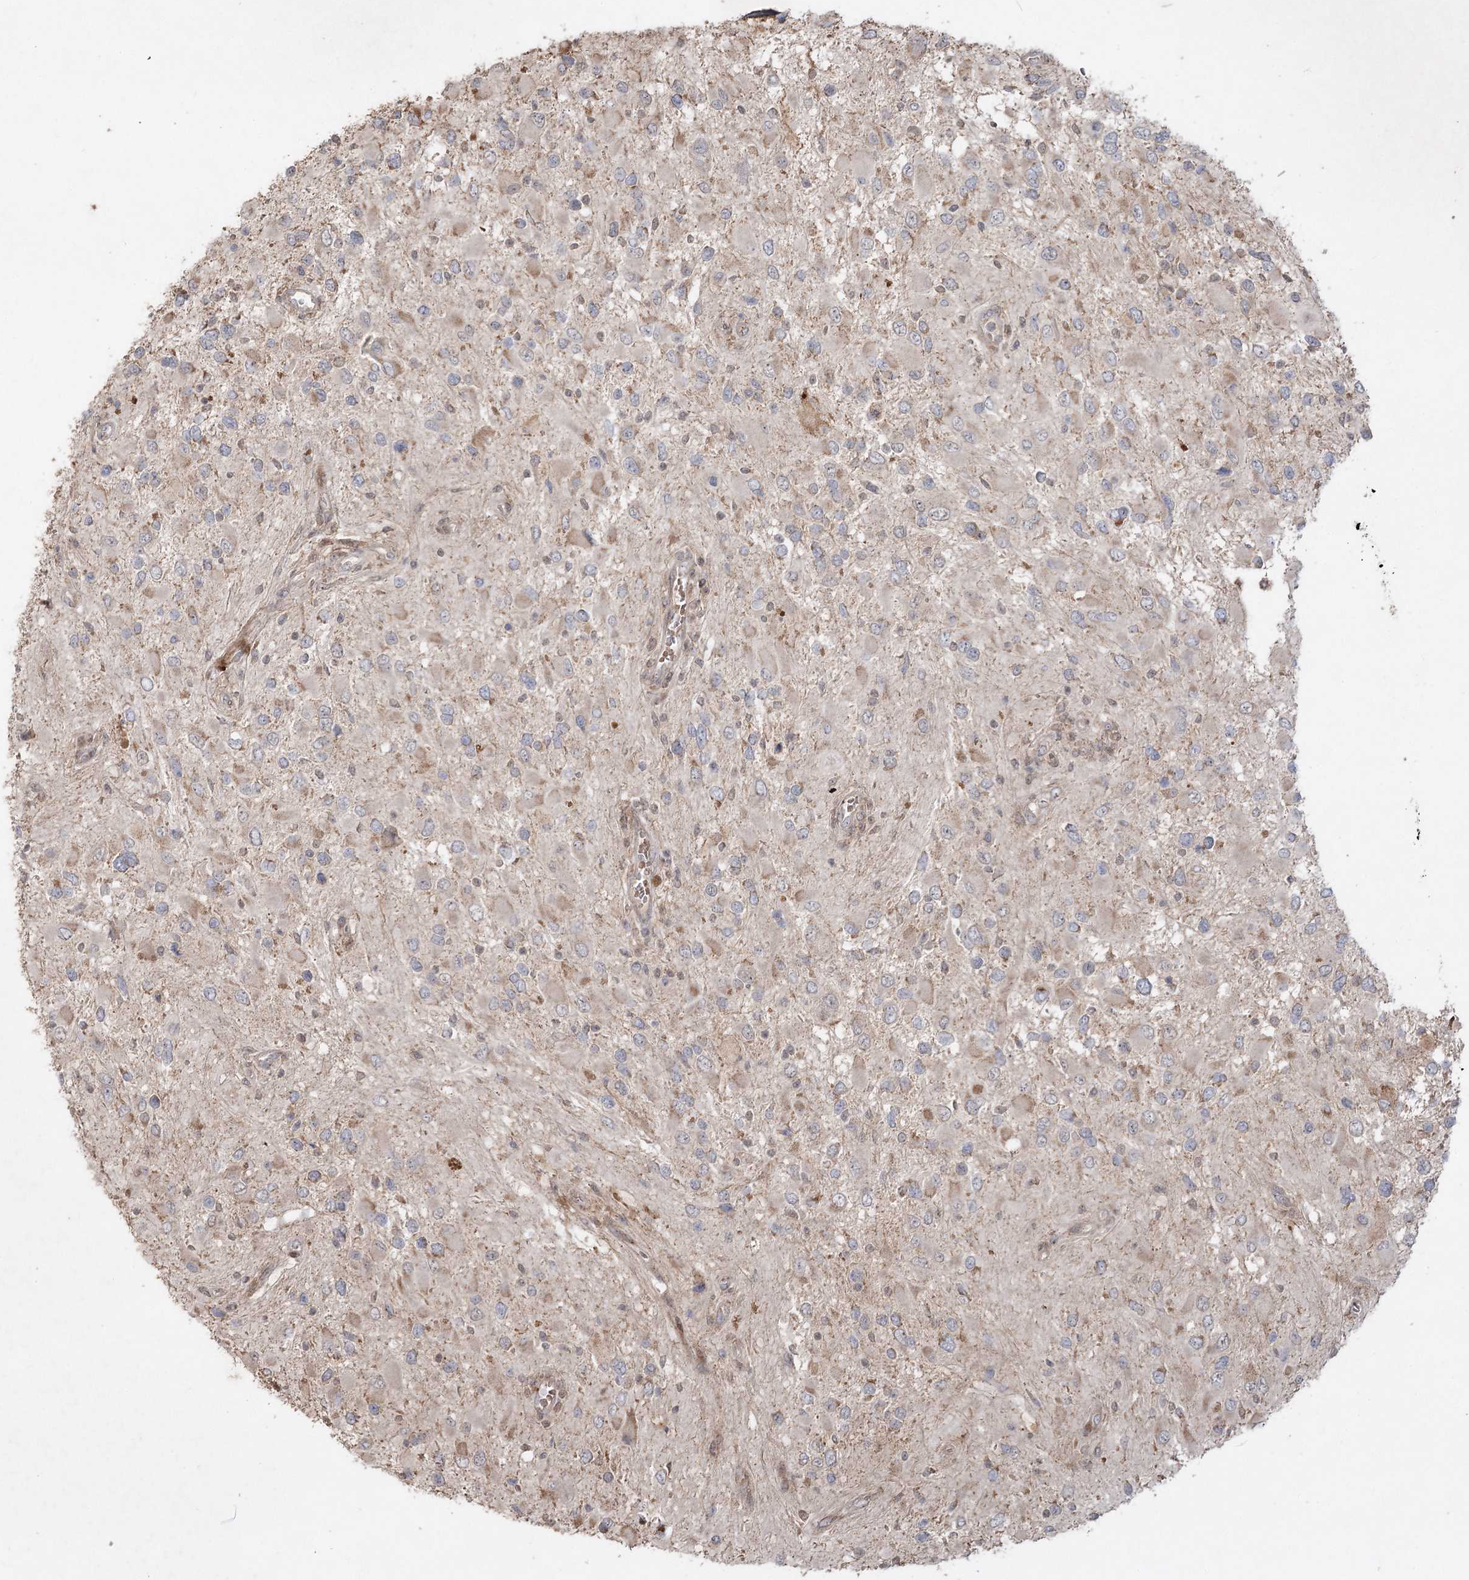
{"staining": {"intensity": "weak", "quantity": "<25%", "location": "cytoplasmic/membranous"}, "tissue": "glioma", "cell_type": "Tumor cells", "image_type": "cancer", "snomed": [{"axis": "morphology", "description": "Glioma, malignant, High grade"}, {"axis": "topography", "description": "Brain"}], "caption": "A histopathology image of human malignant glioma (high-grade) is negative for staining in tumor cells.", "gene": "KBTBD4", "patient": {"sex": "male", "age": 53}}